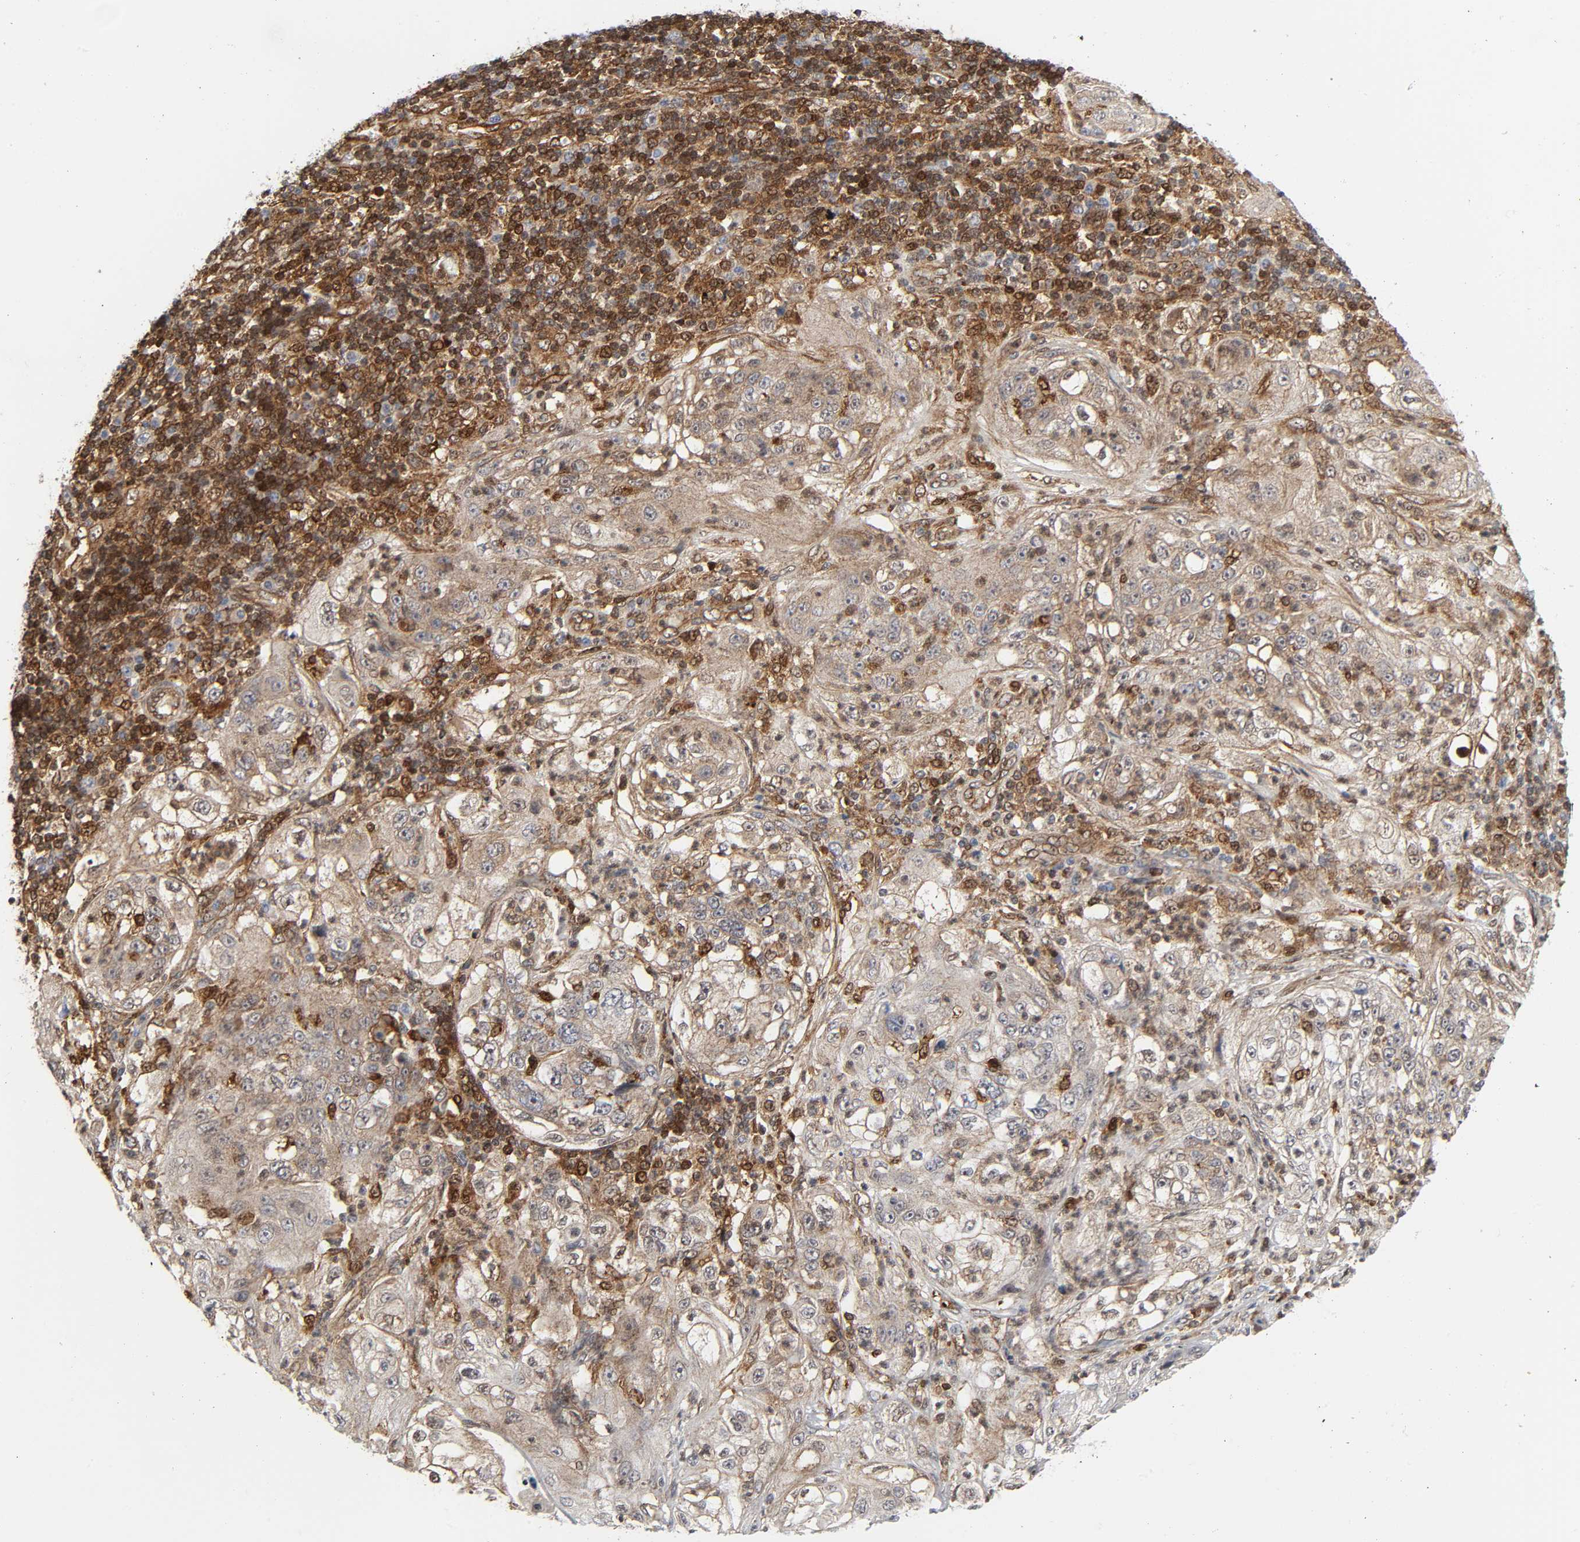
{"staining": {"intensity": "weak", "quantity": "25%-75%", "location": "cytoplasmic/membranous"}, "tissue": "lung cancer", "cell_type": "Tumor cells", "image_type": "cancer", "snomed": [{"axis": "morphology", "description": "Inflammation, NOS"}, {"axis": "morphology", "description": "Squamous cell carcinoma, NOS"}, {"axis": "topography", "description": "Lymph node"}, {"axis": "topography", "description": "Soft tissue"}, {"axis": "topography", "description": "Lung"}], "caption": "Protein analysis of lung squamous cell carcinoma tissue exhibits weak cytoplasmic/membranous staining in about 25%-75% of tumor cells.", "gene": "MAPK1", "patient": {"sex": "male", "age": 66}}